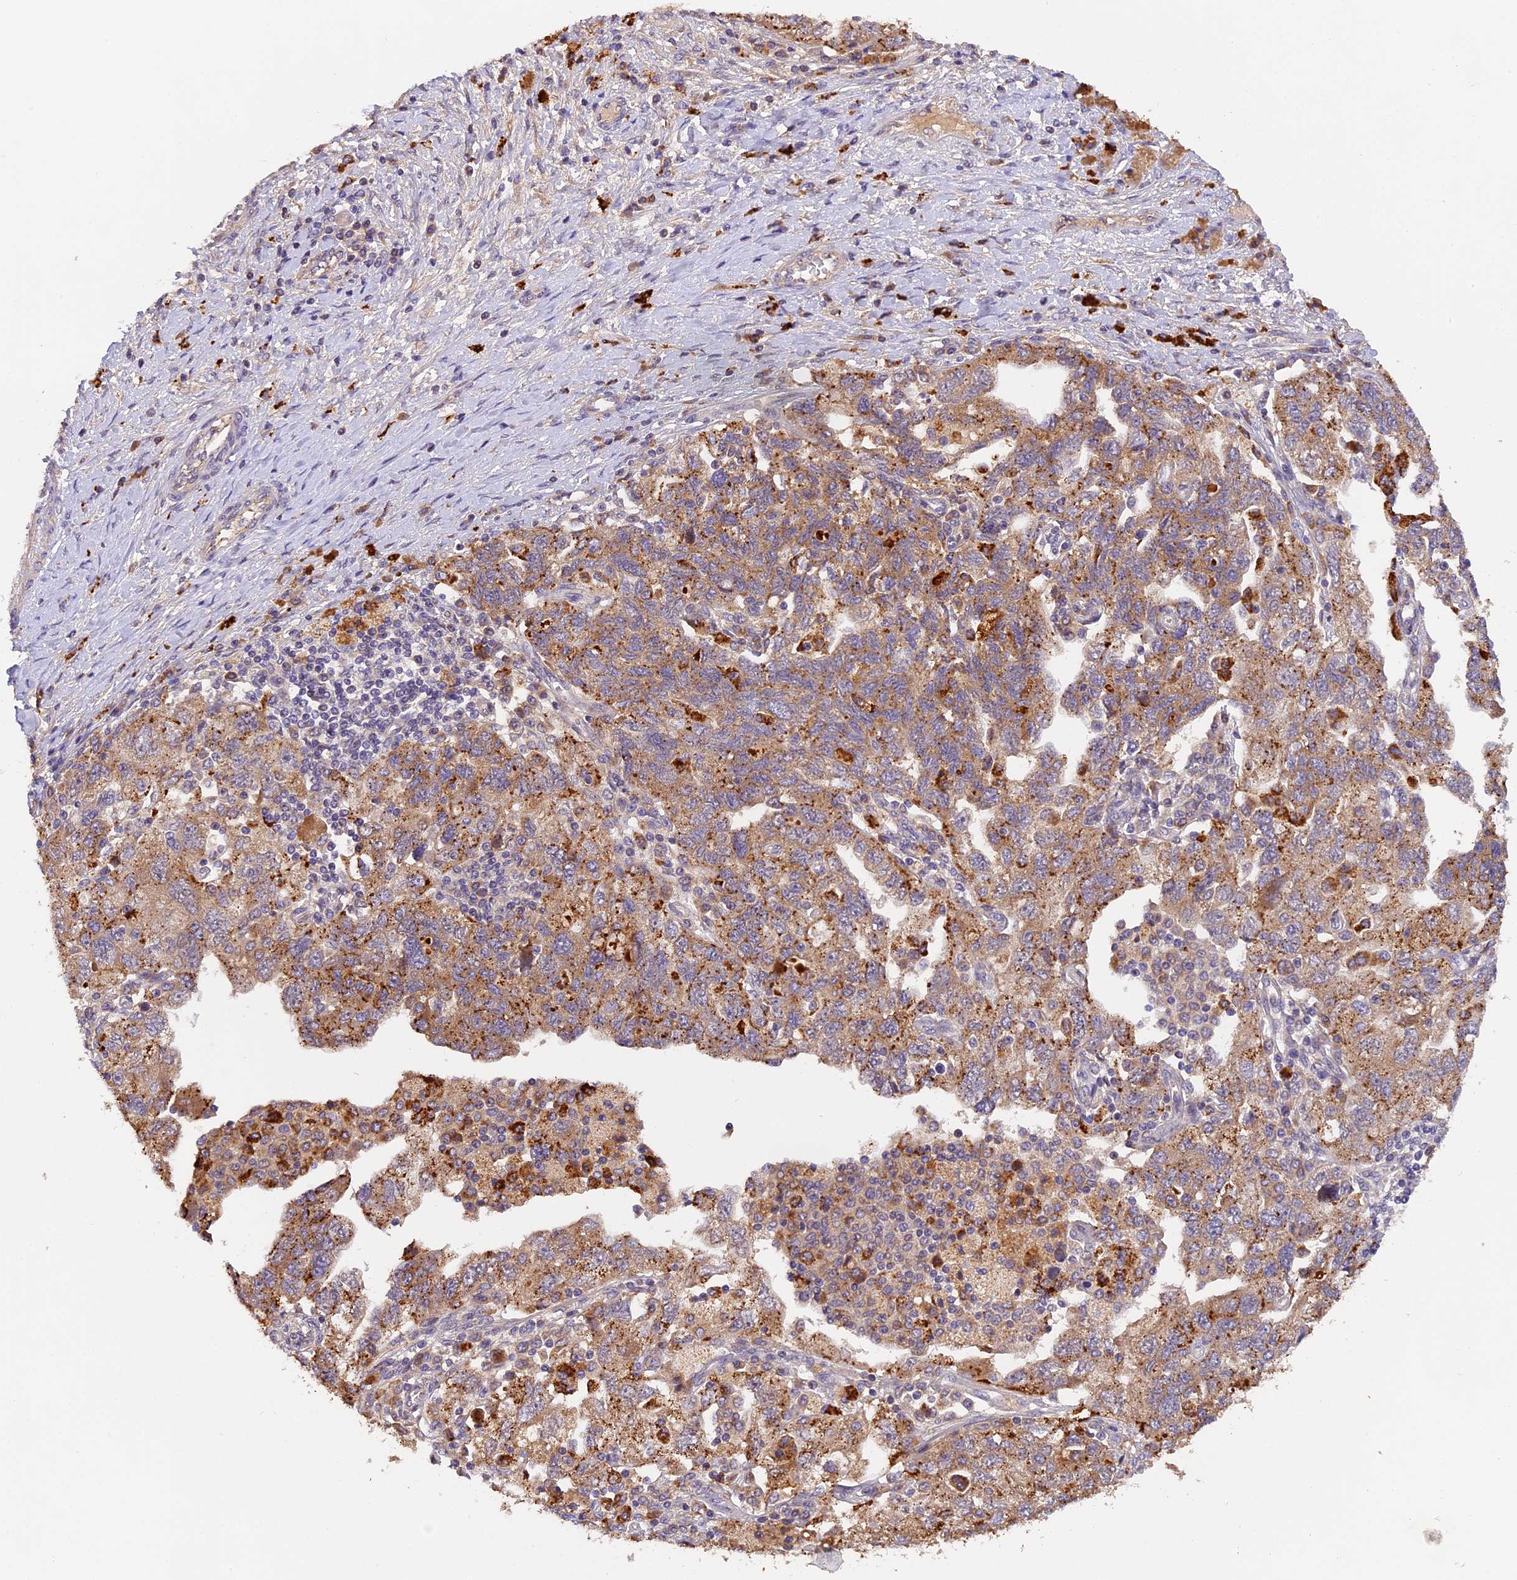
{"staining": {"intensity": "moderate", "quantity": ">75%", "location": "cytoplasmic/membranous"}, "tissue": "ovarian cancer", "cell_type": "Tumor cells", "image_type": "cancer", "snomed": [{"axis": "morphology", "description": "Carcinoma, NOS"}, {"axis": "morphology", "description": "Cystadenocarcinoma, serous, NOS"}, {"axis": "topography", "description": "Ovary"}], "caption": "An immunohistochemistry micrograph of neoplastic tissue is shown. Protein staining in brown highlights moderate cytoplasmic/membranous positivity in carcinoma (ovarian) within tumor cells.", "gene": "COPE", "patient": {"sex": "female", "age": 69}}